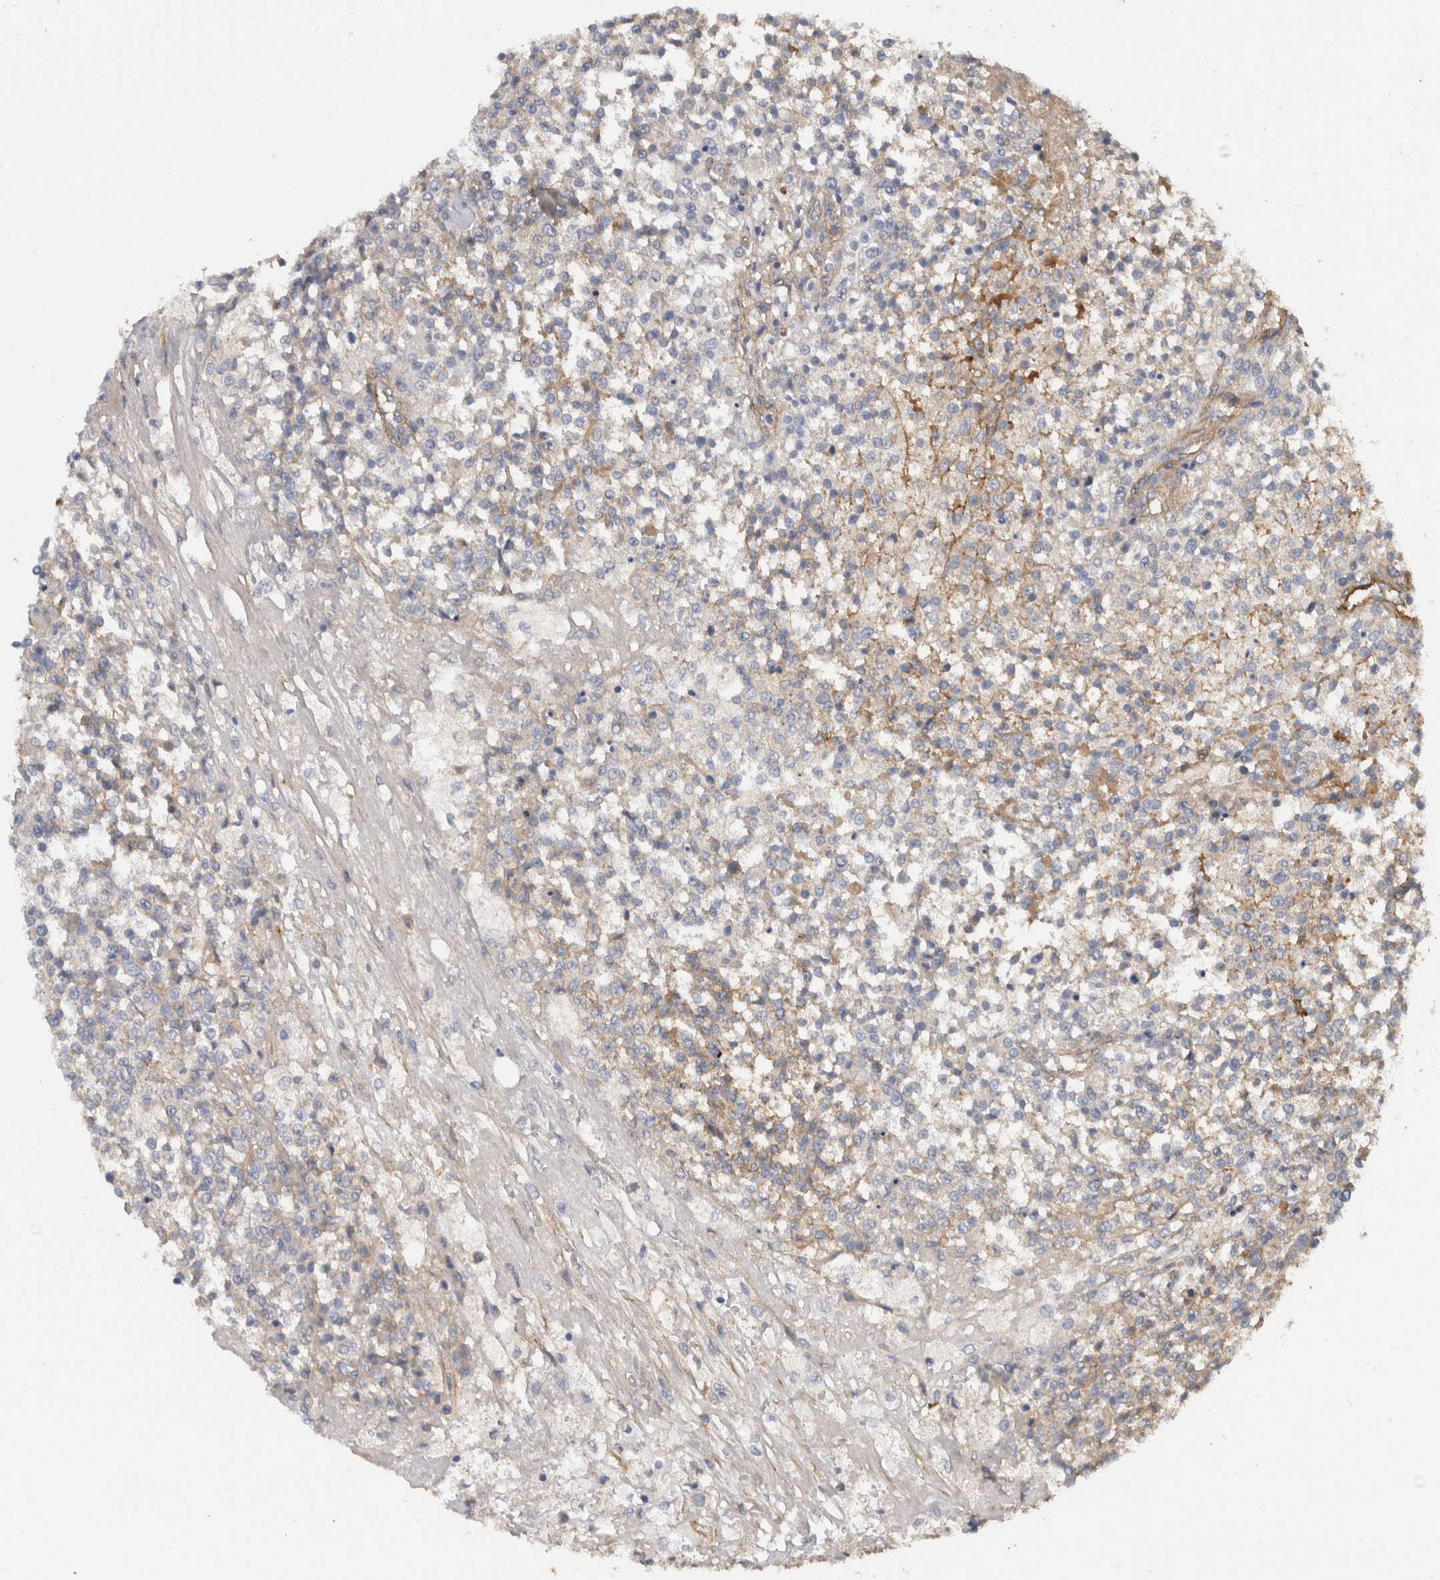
{"staining": {"intensity": "weak", "quantity": ">75%", "location": "cytoplasmic/membranous"}, "tissue": "testis cancer", "cell_type": "Tumor cells", "image_type": "cancer", "snomed": [{"axis": "morphology", "description": "Seminoma, NOS"}, {"axis": "topography", "description": "Testis"}], "caption": "About >75% of tumor cells in human testis seminoma display weak cytoplasmic/membranous protein positivity as visualized by brown immunohistochemical staining.", "gene": "RECK", "patient": {"sex": "male", "age": 59}}